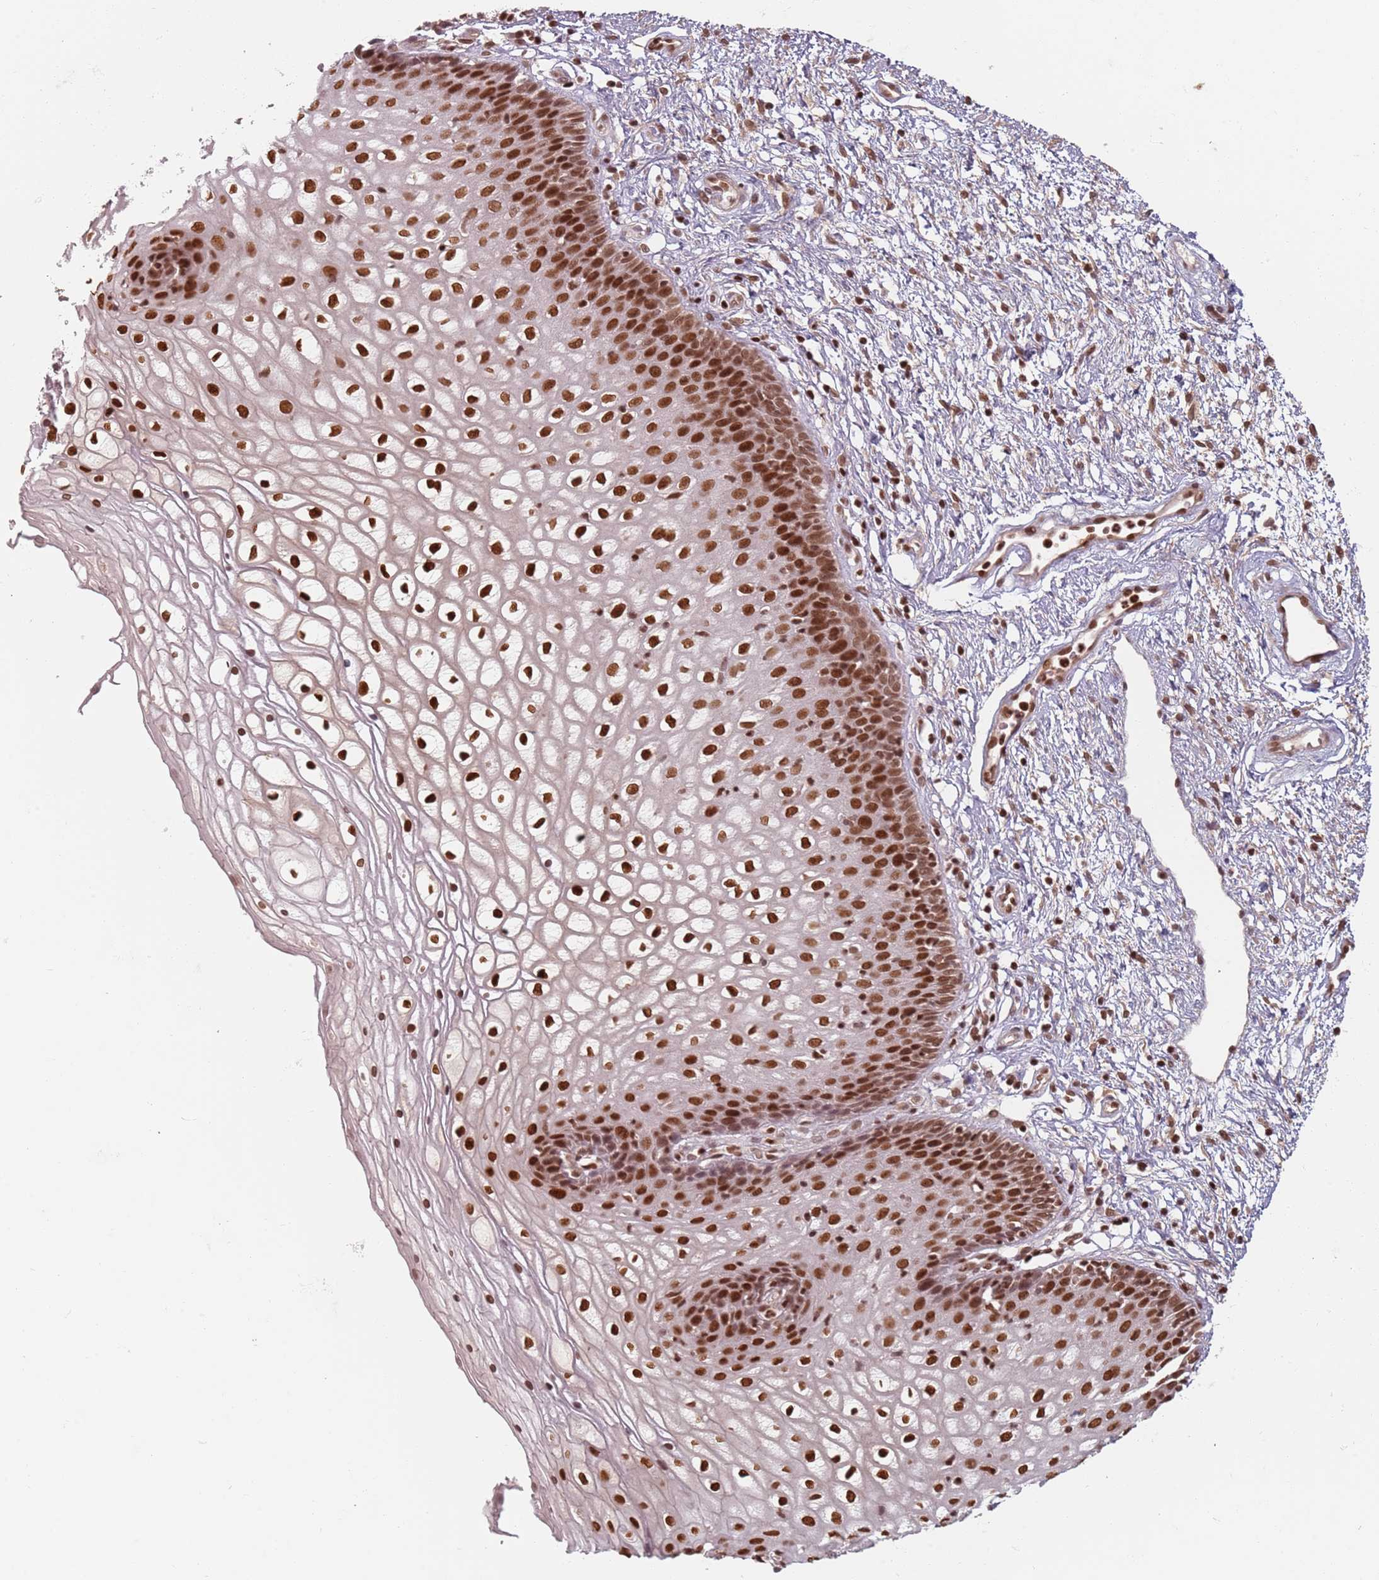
{"staining": {"intensity": "strong", "quantity": ">75%", "location": "nuclear"}, "tissue": "vagina", "cell_type": "Squamous epithelial cells", "image_type": "normal", "snomed": [{"axis": "morphology", "description": "Normal tissue, NOS"}, {"axis": "topography", "description": "Vagina"}], "caption": "The immunohistochemical stain highlights strong nuclear staining in squamous epithelial cells of normal vagina.", "gene": "NUP50", "patient": {"sex": "female", "age": 34}}